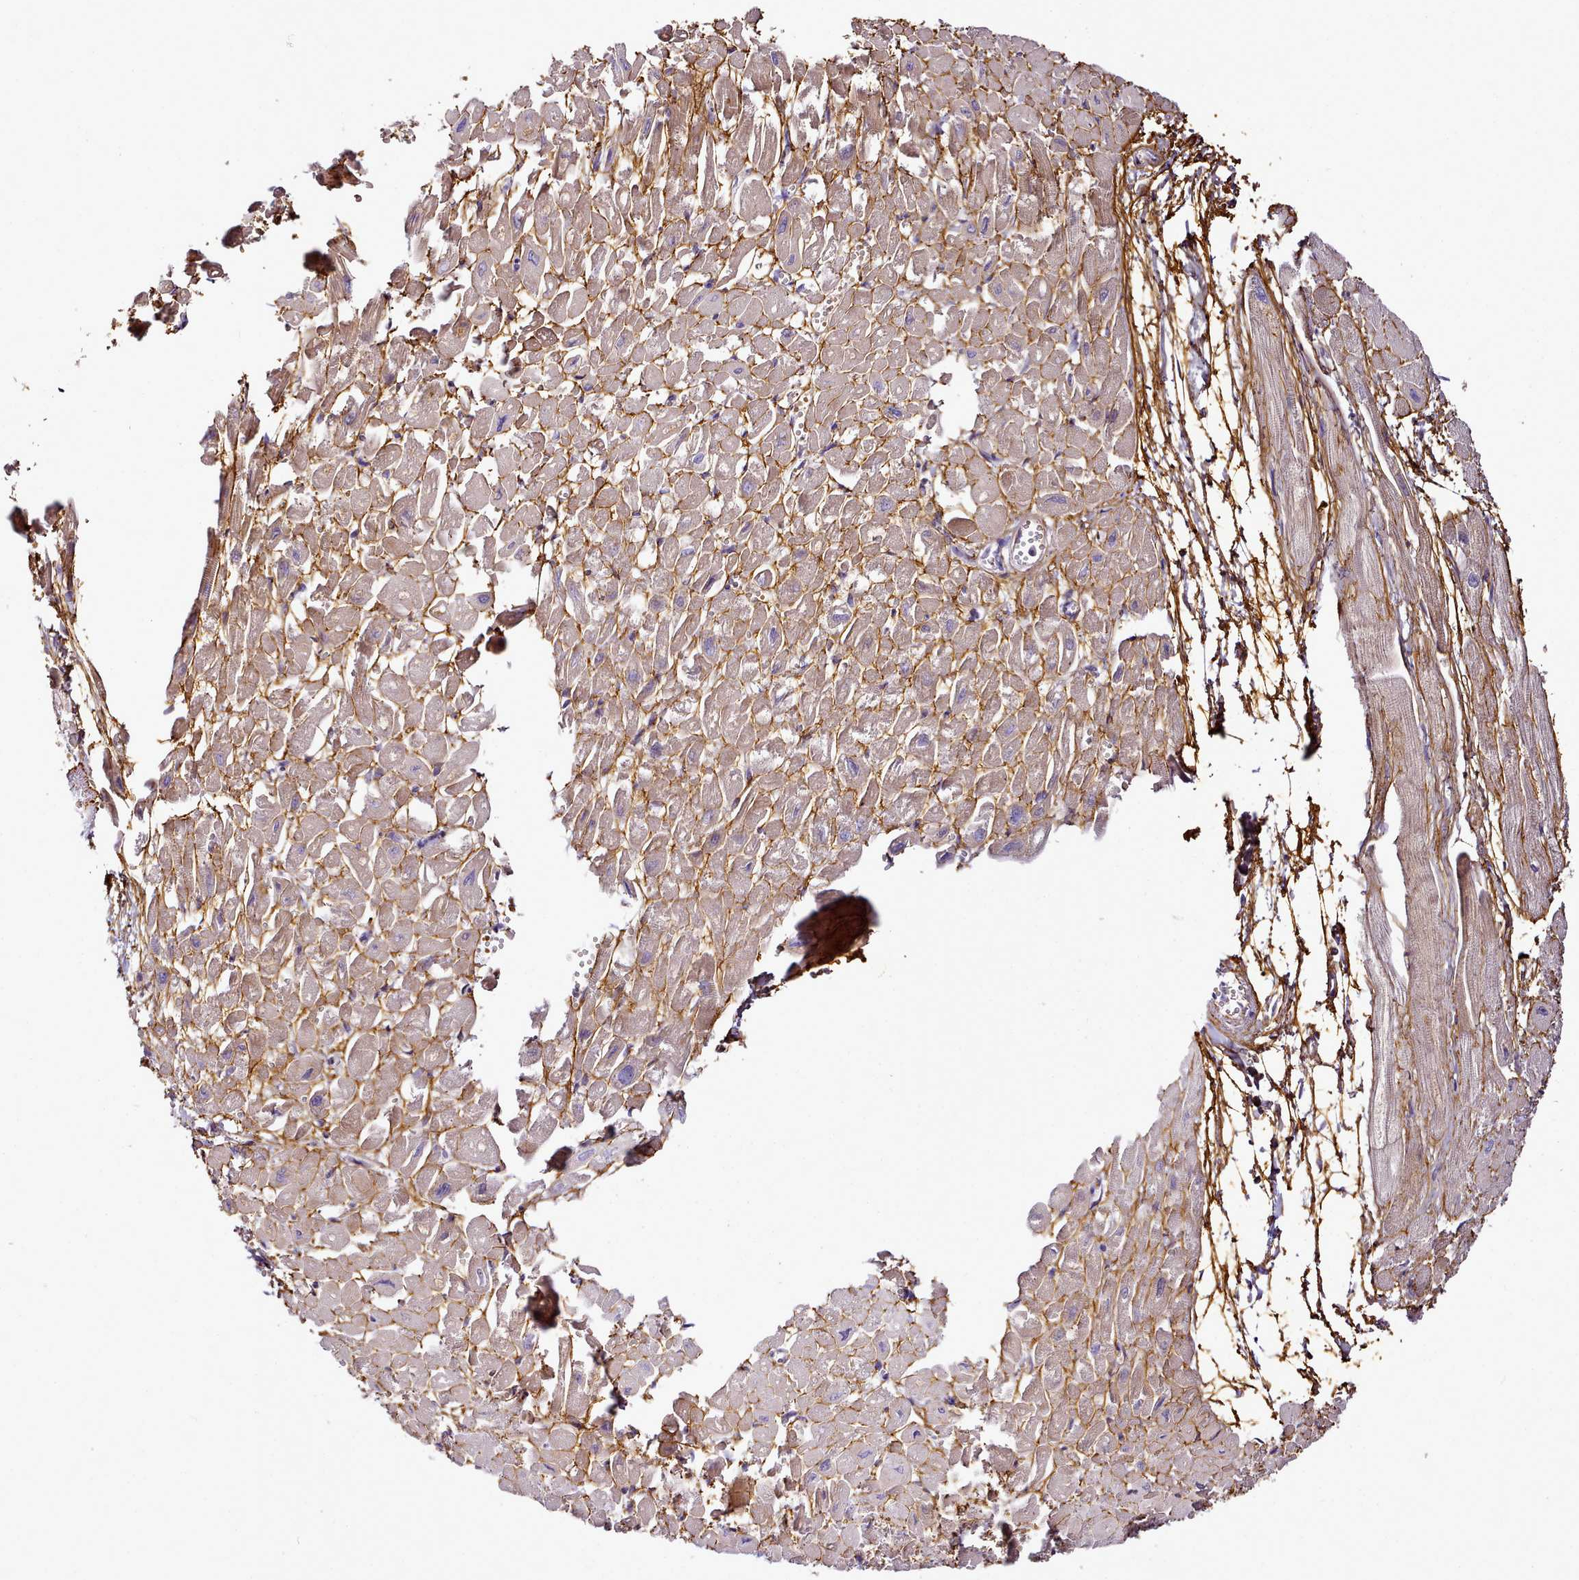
{"staining": {"intensity": "moderate", "quantity": "25%-75%", "location": "cytoplasmic/membranous"}, "tissue": "heart muscle", "cell_type": "Cardiomyocytes", "image_type": "normal", "snomed": [{"axis": "morphology", "description": "Normal tissue, NOS"}, {"axis": "topography", "description": "Heart"}], "caption": "Immunohistochemistry (IHC) (DAB) staining of unremarkable heart muscle shows moderate cytoplasmic/membranous protein positivity in approximately 25%-75% of cardiomyocytes.", "gene": "NBPF10", "patient": {"sex": "male", "age": 54}}